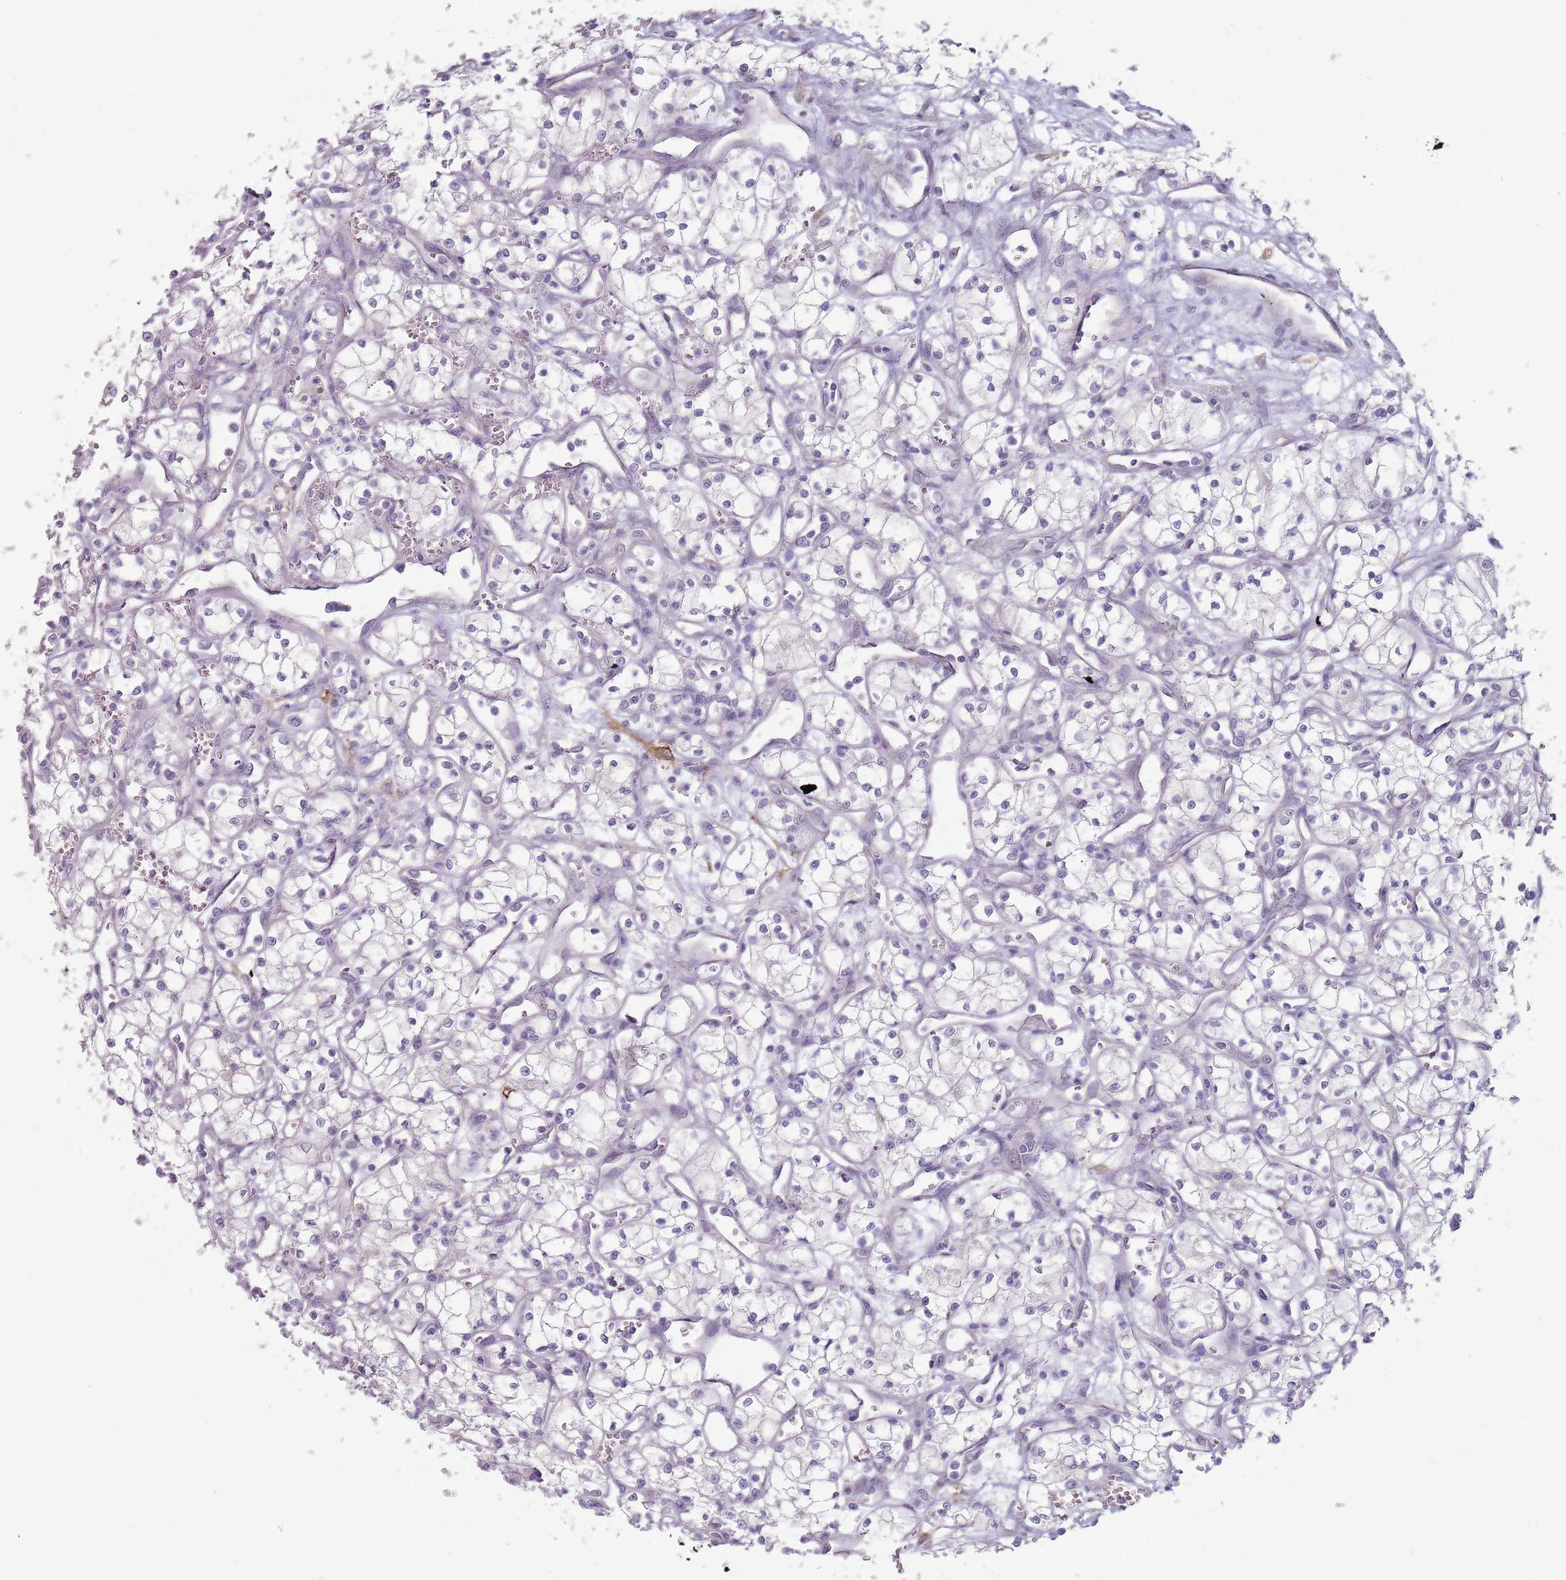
{"staining": {"intensity": "negative", "quantity": "none", "location": "none"}, "tissue": "renal cancer", "cell_type": "Tumor cells", "image_type": "cancer", "snomed": [{"axis": "morphology", "description": "Adenocarcinoma, NOS"}, {"axis": "topography", "description": "Kidney"}], "caption": "There is no significant expression in tumor cells of renal cancer.", "gene": "DXO", "patient": {"sex": "male", "age": 59}}